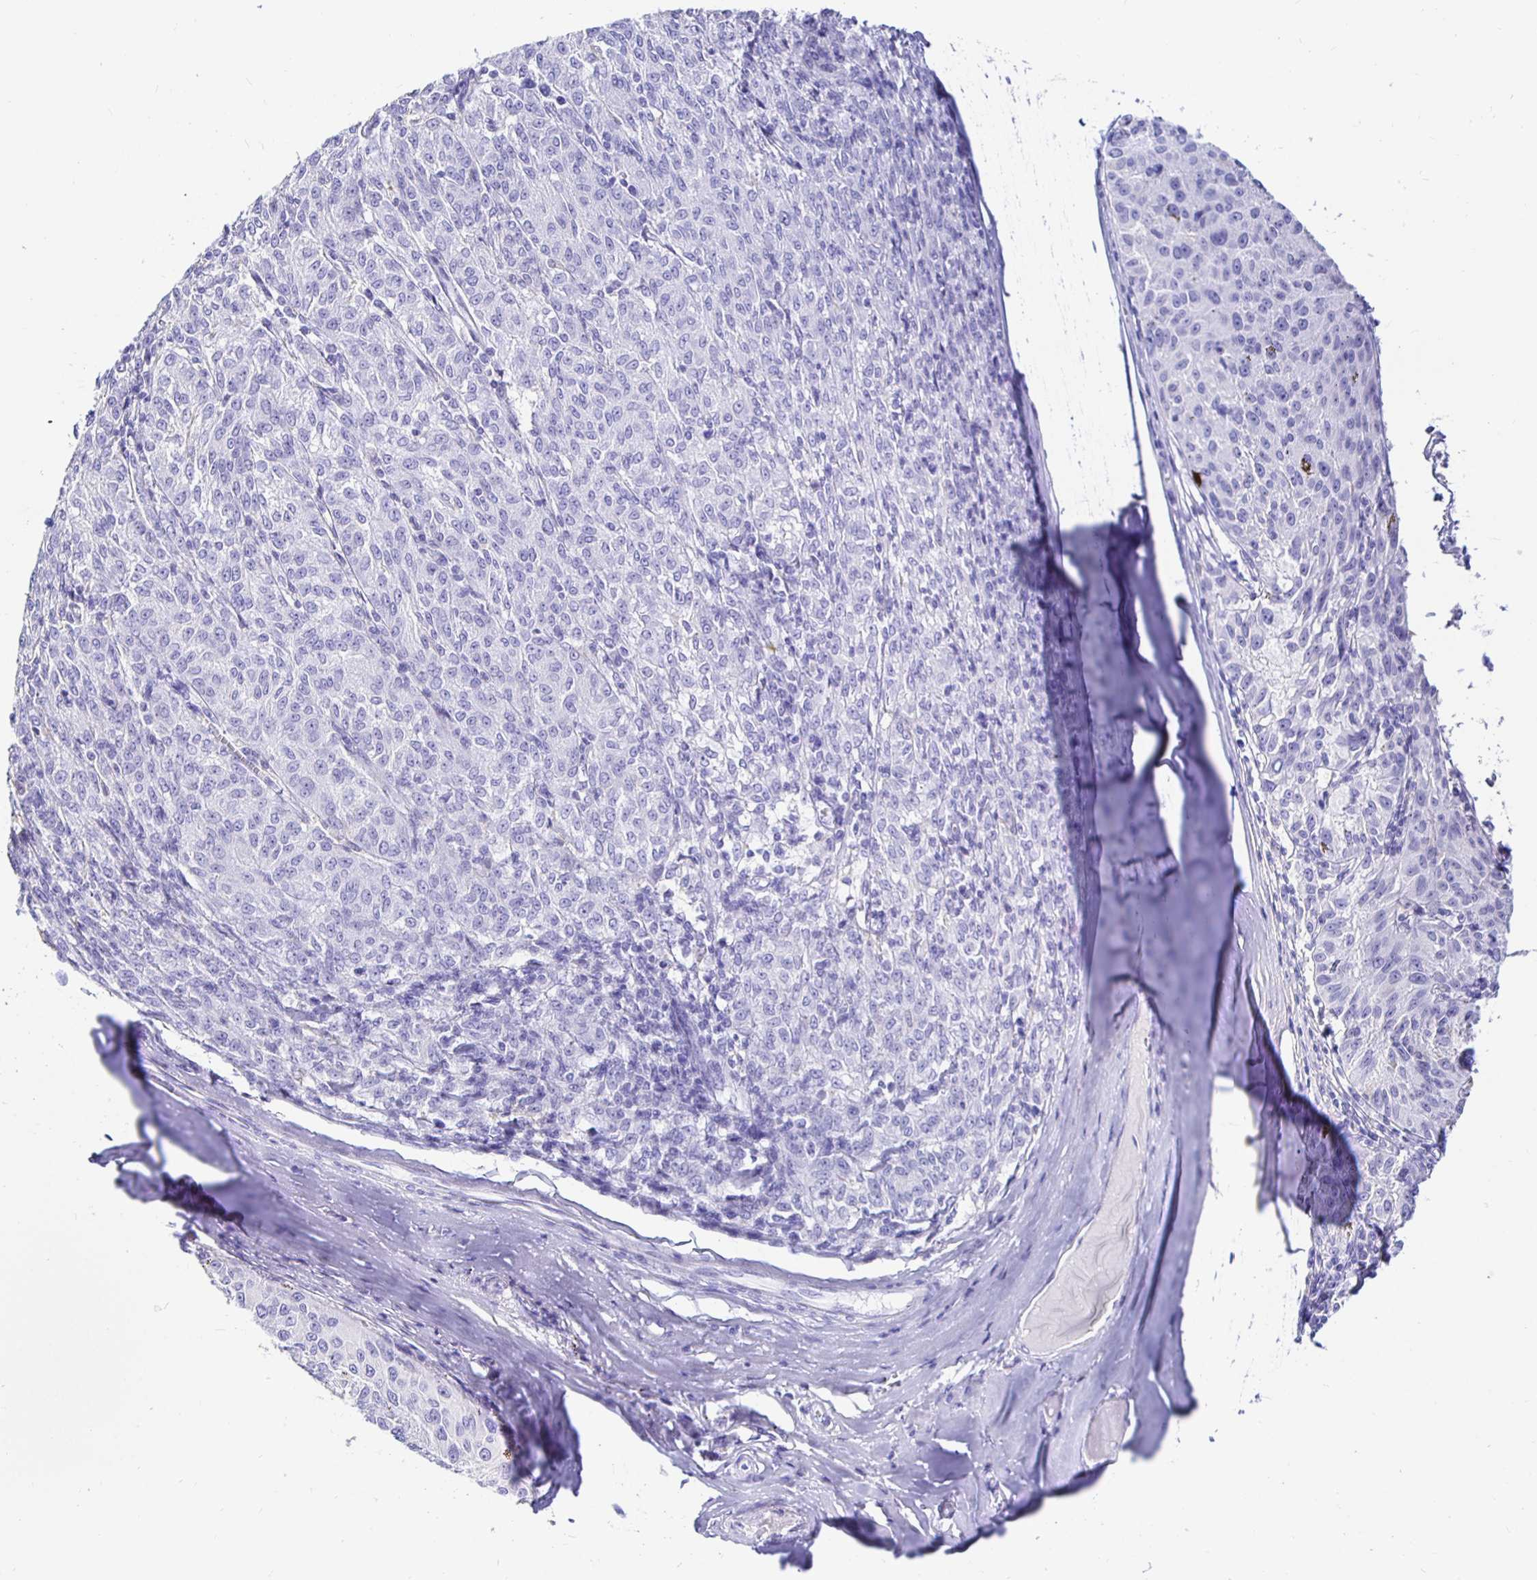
{"staining": {"intensity": "negative", "quantity": "none", "location": "none"}, "tissue": "melanoma", "cell_type": "Tumor cells", "image_type": "cancer", "snomed": [{"axis": "morphology", "description": "Malignant melanoma, NOS"}, {"axis": "topography", "description": "Skin"}], "caption": "Immunohistochemistry (IHC) of malignant melanoma reveals no staining in tumor cells.", "gene": "UMOD", "patient": {"sex": "female", "age": 72}}